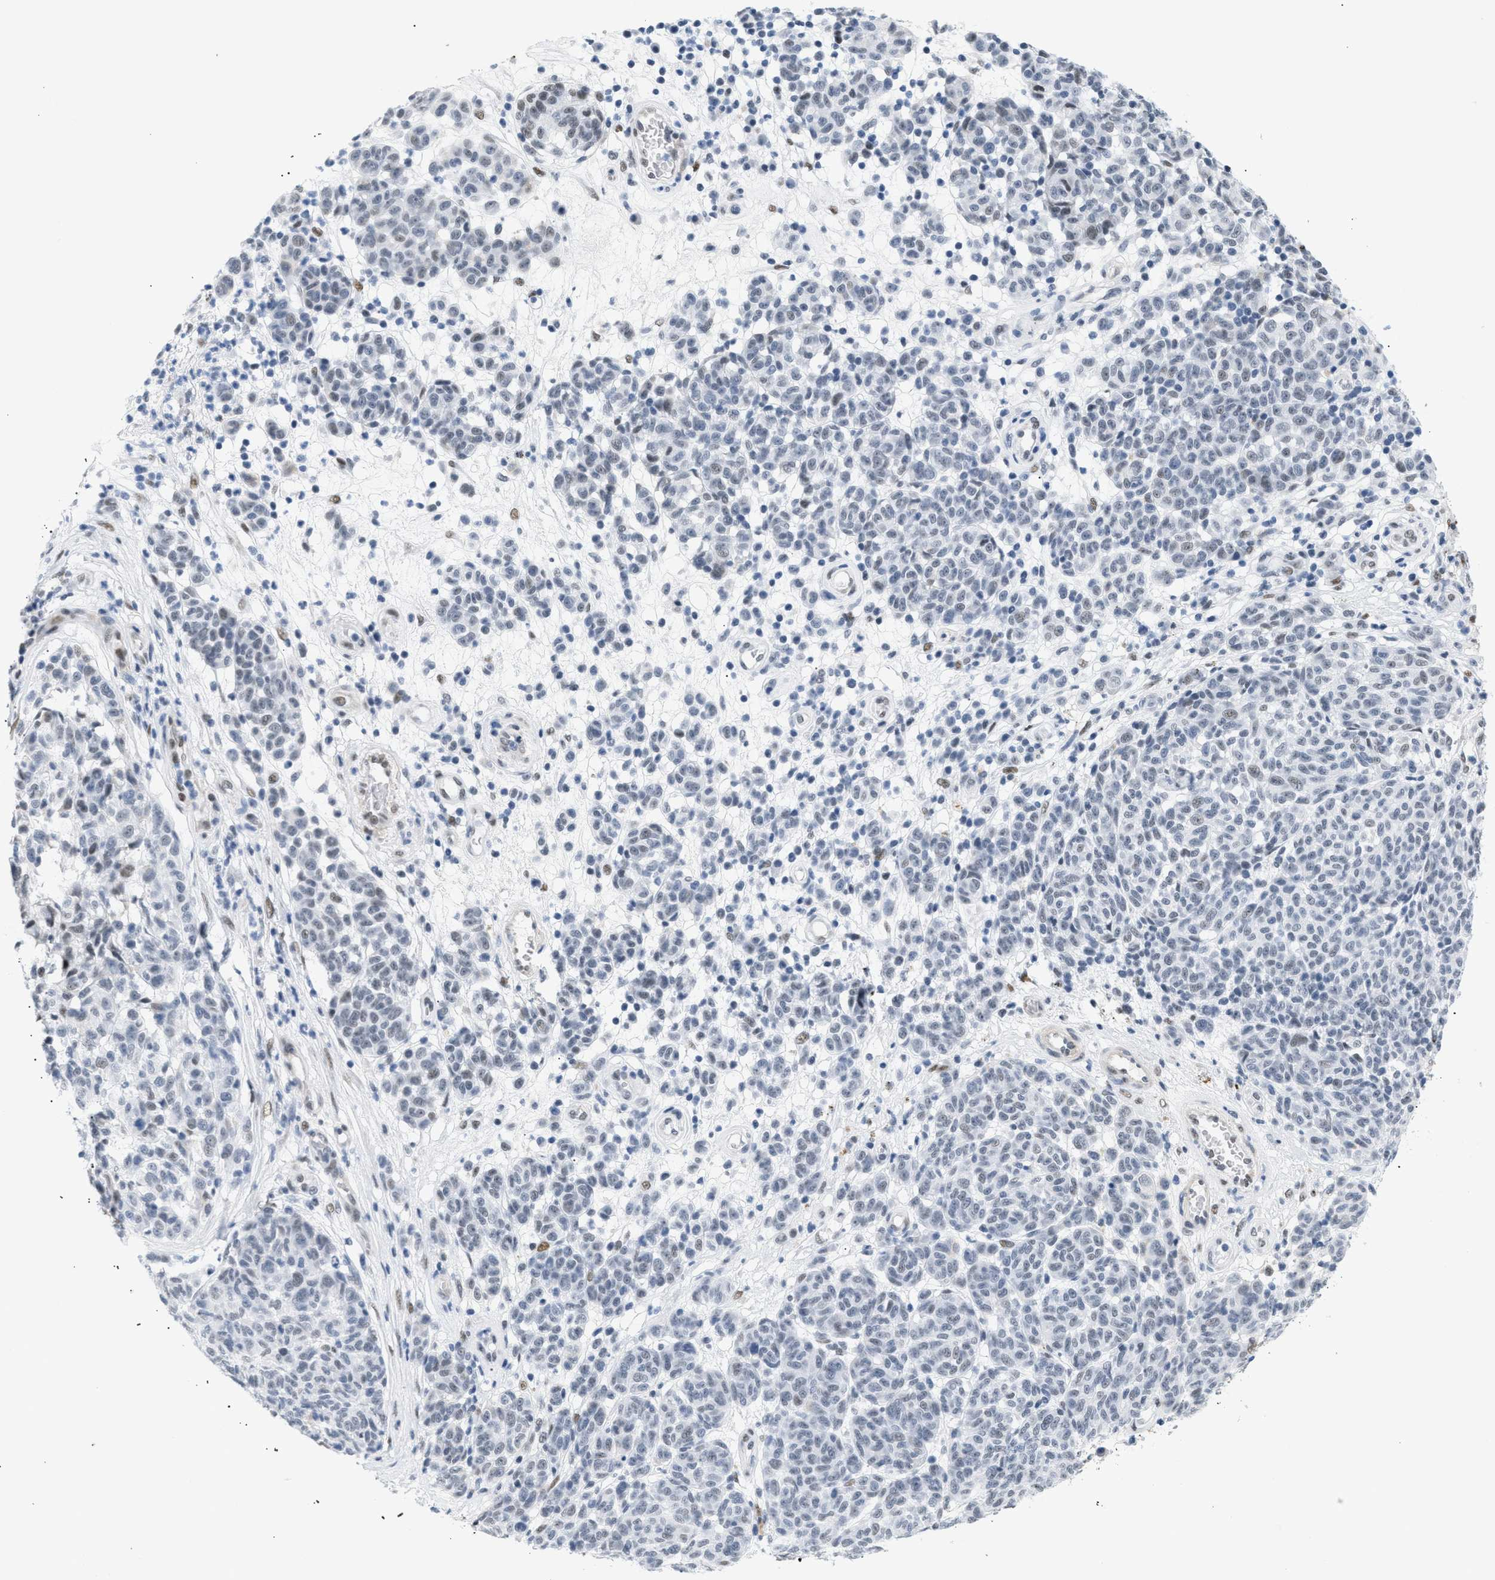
{"staining": {"intensity": "weak", "quantity": "<25%", "location": "nuclear"}, "tissue": "melanoma", "cell_type": "Tumor cells", "image_type": "cancer", "snomed": [{"axis": "morphology", "description": "Malignant melanoma, NOS"}, {"axis": "topography", "description": "Skin"}], "caption": "Immunohistochemical staining of human melanoma shows no significant positivity in tumor cells.", "gene": "ELN", "patient": {"sex": "male", "age": 59}}